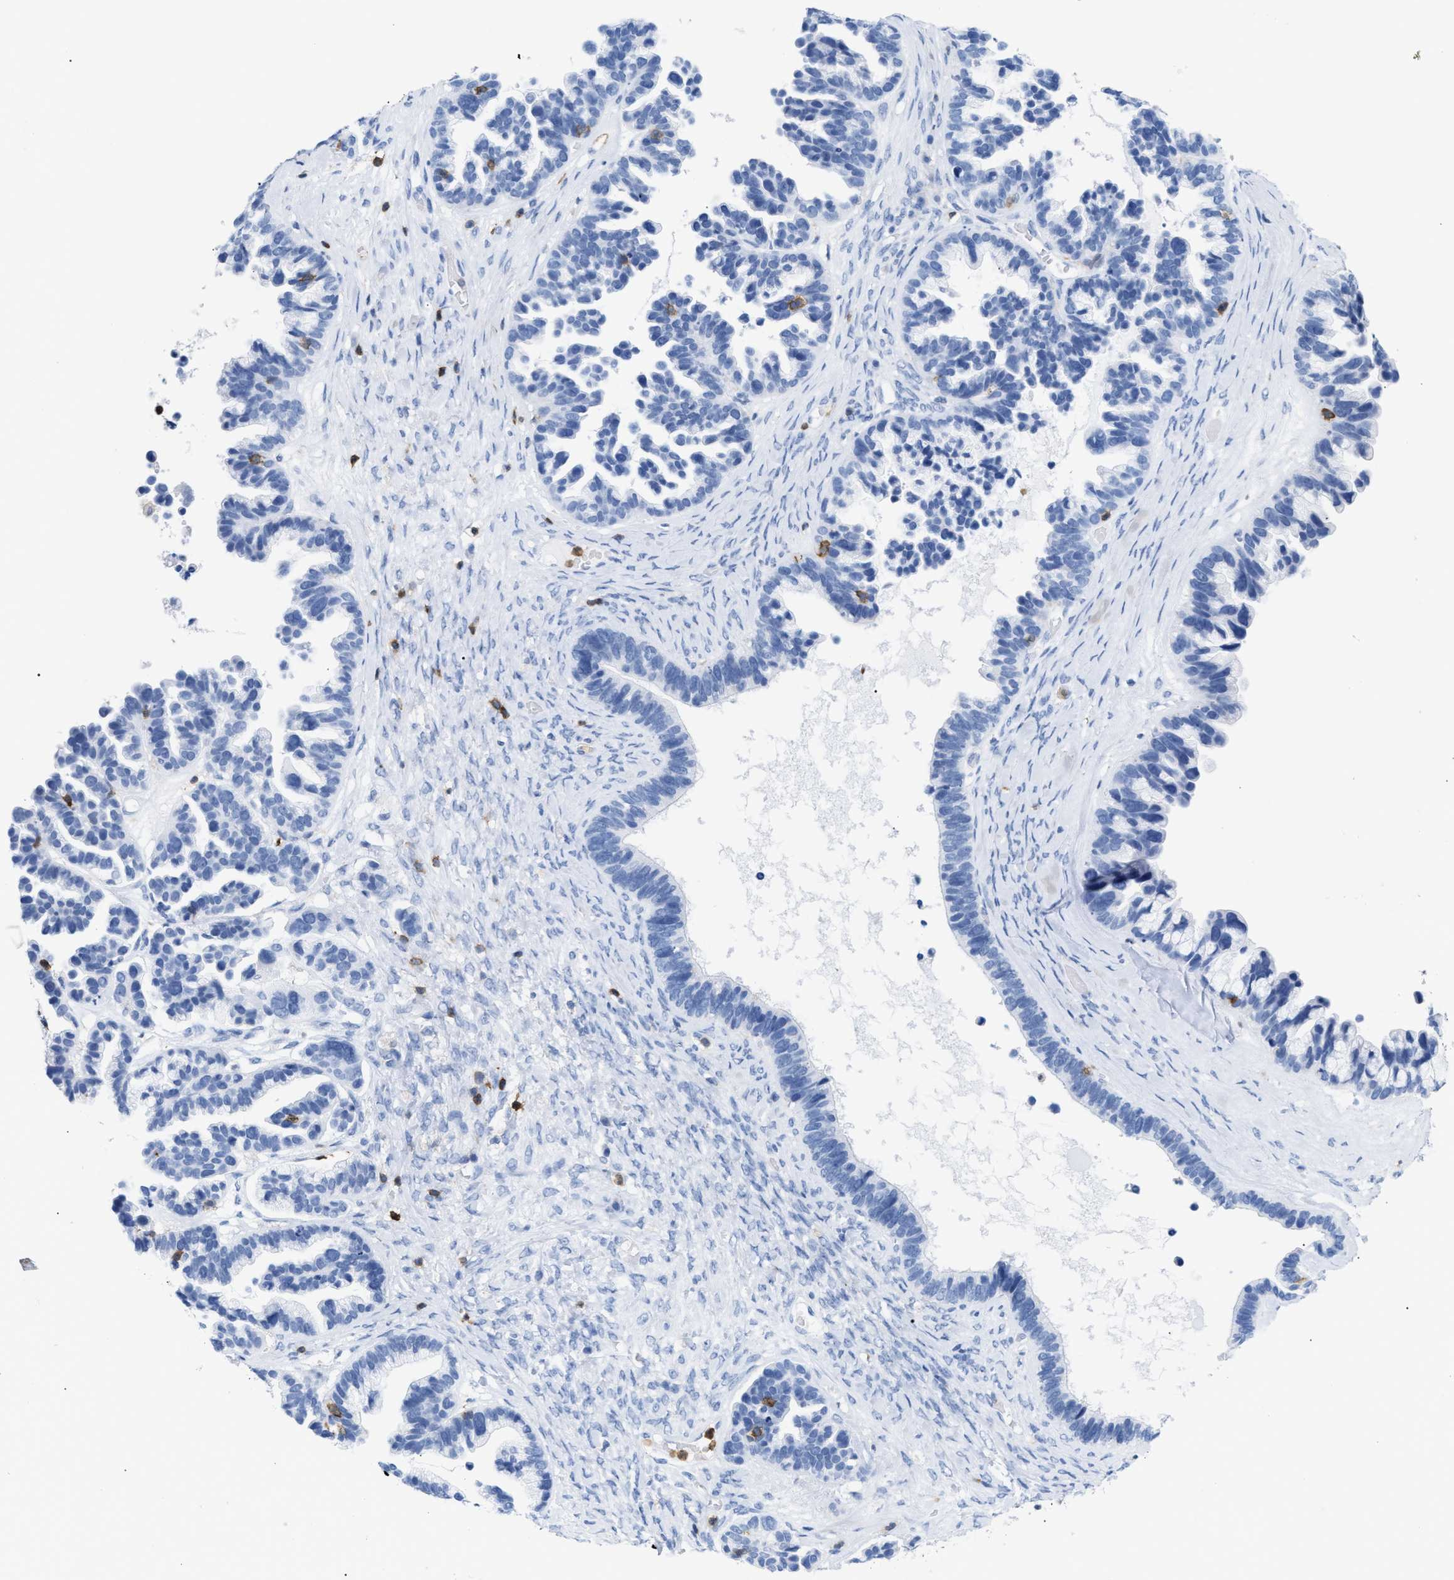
{"staining": {"intensity": "negative", "quantity": "none", "location": "none"}, "tissue": "ovarian cancer", "cell_type": "Tumor cells", "image_type": "cancer", "snomed": [{"axis": "morphology", "description": "Cystadenocarcinoma, serous, NOS"}, {"axis": "topography", "description": "Ovary"}], "caption": "Histopathology image shows no significant protein positivity in tumor cells of serous cystadenocarcinoma (ovarian). The staining was performed using DAB (3,3'-diaminobenzidine) to visualize the protein expression in brown, while the nuclei were stained in blue with hematoxylin (Magnification: 20x).", "gene": "LCP1", "patient": {"sex": "female", "age": 56}}